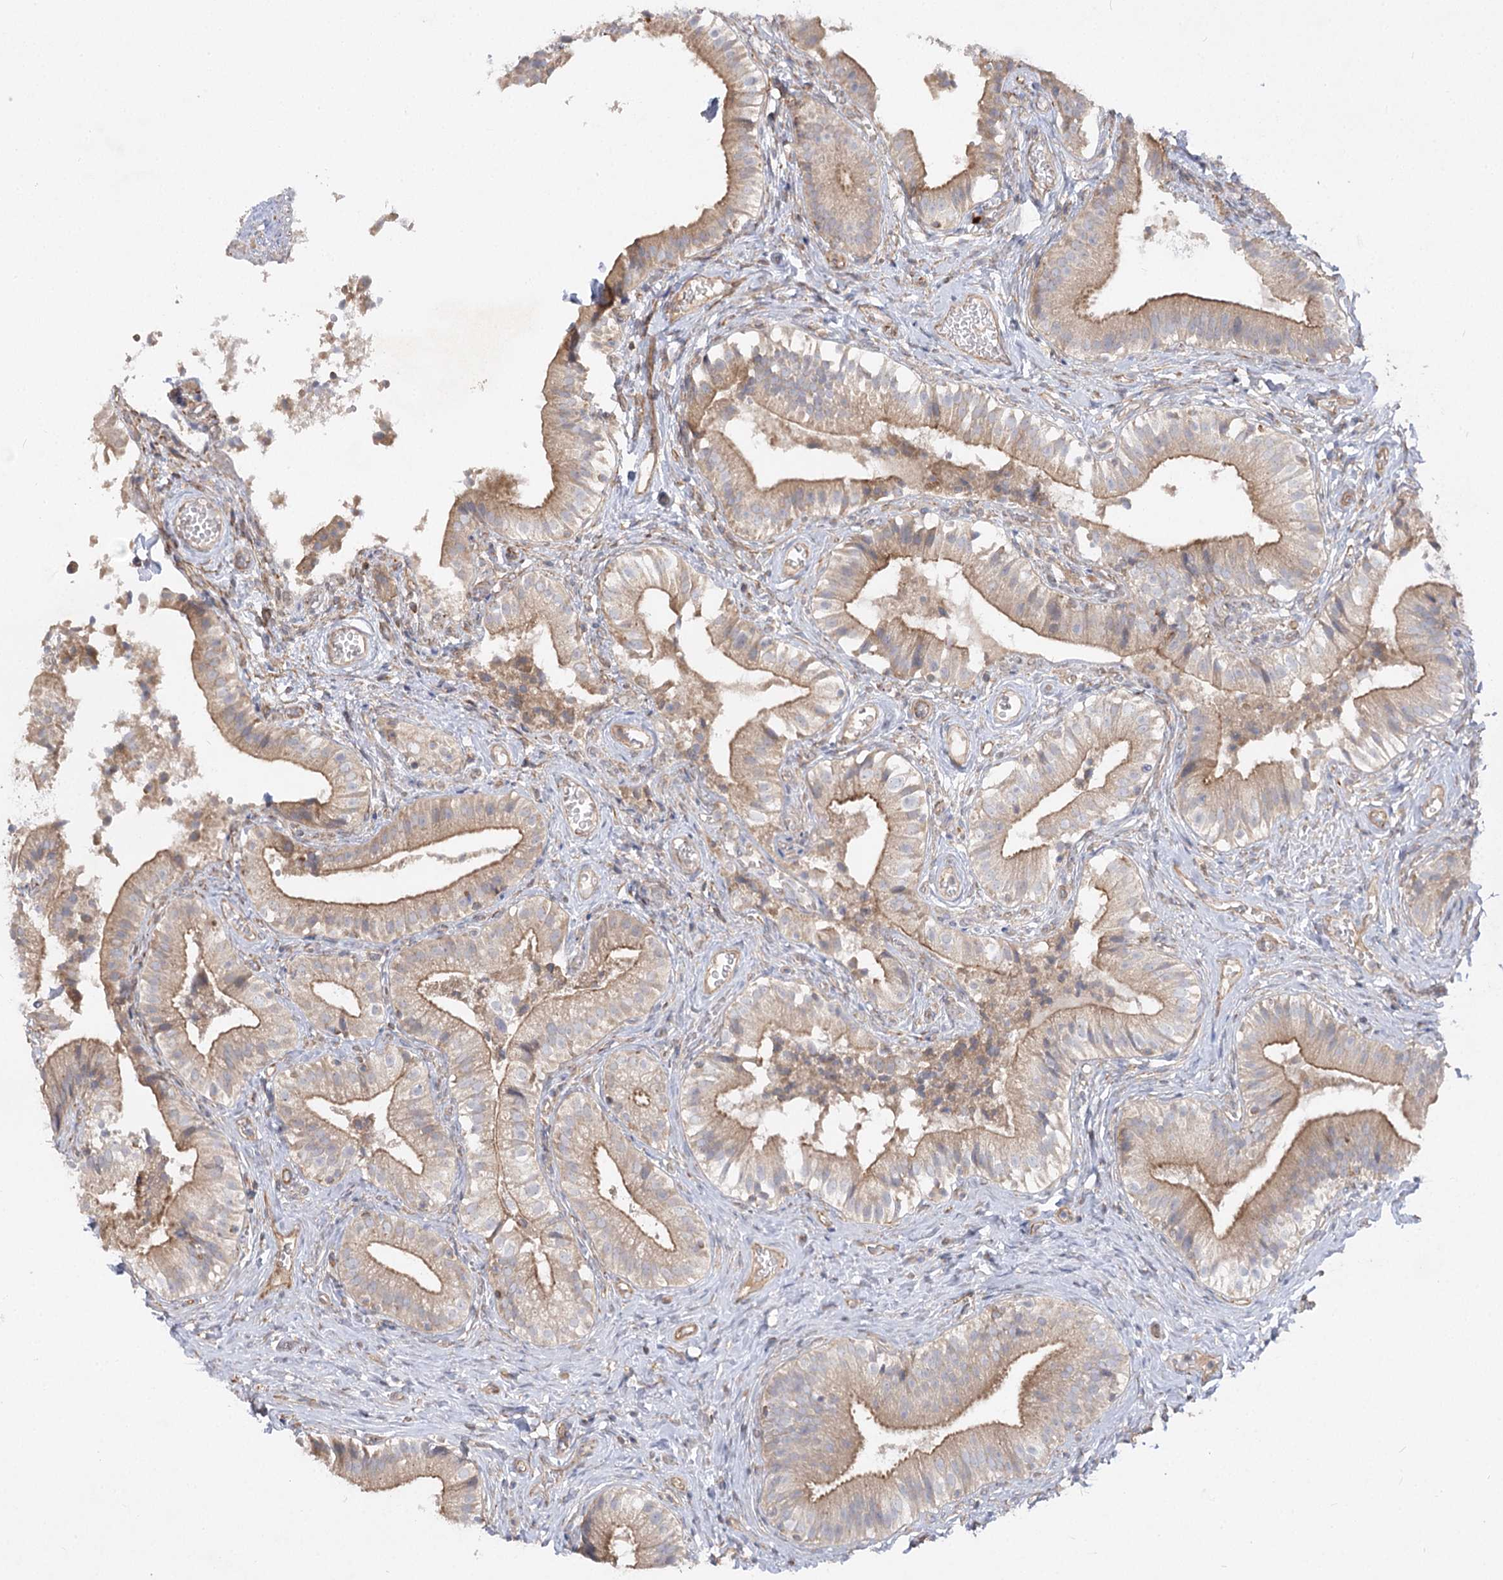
{"staining": {"intensity": "moderate", "quantity": ">75%", "location": "cytoplasmic/membranous"}, "tissue": "gallbladder", "cell_type": "Glandular cells", "image_type": "normal", "snomed": [{"axis": "morphology", "description": "Normal tissue, NOS"}, {"axis": "topography", "description": "Gallbladder"}], "caption": "Immunohistochemical staining of unremarkable gallbladder shows moderate cytoplasmic/membranous protein staining in about >75% of glandular cells. The staining was performed using DAB (3,3'-diaminobenzidine), with brown indicating positive protein expression. Nuclei are stained blue with hematoxylin.", "gene": "KIAA0825", "patient": {"sex": "female", "age": 47}}